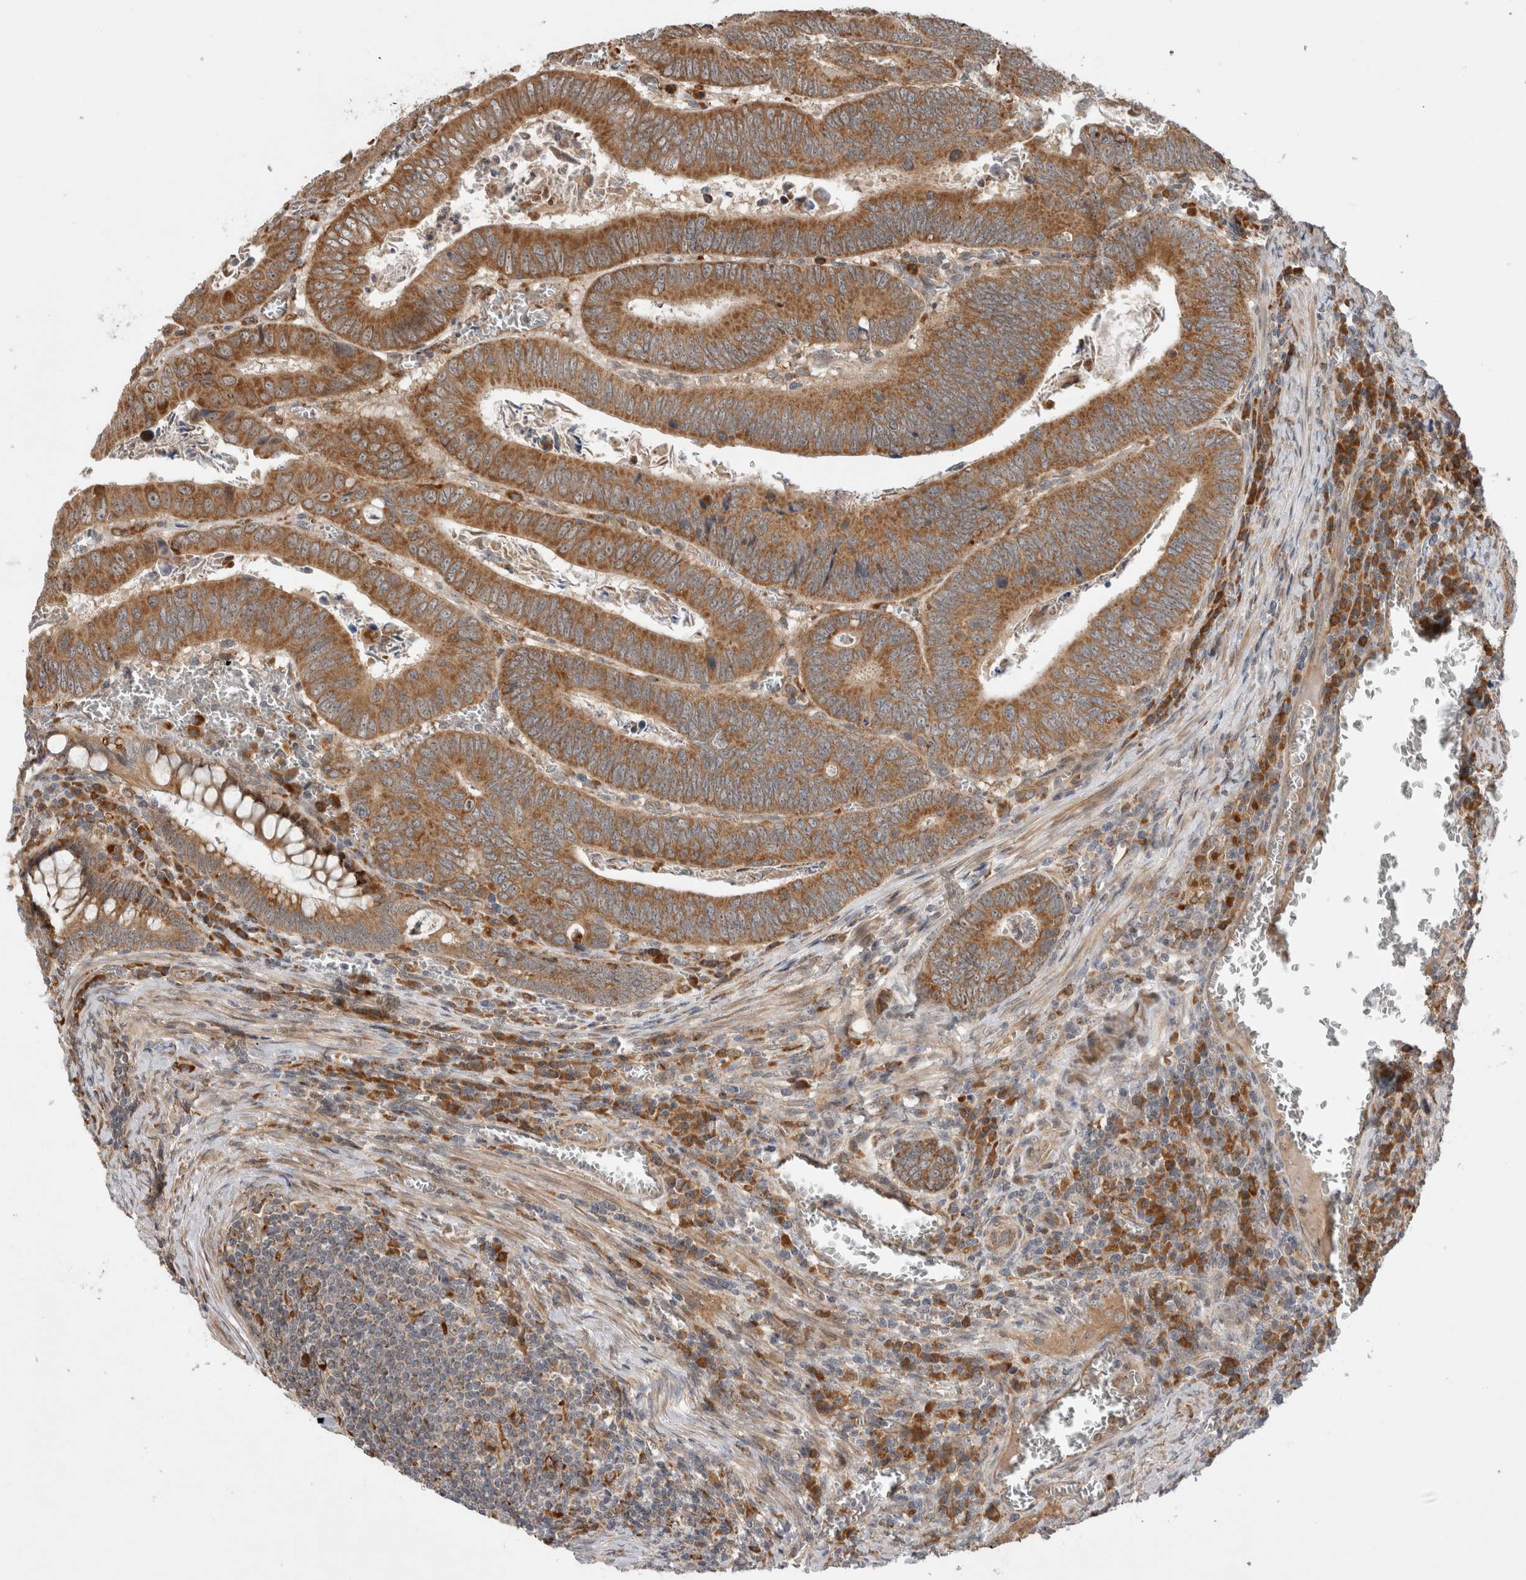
{"staining": {"intensity": "moderate", "quantity": ">75%", "location": "cytoplasmic/membranous"}, "tissue": "colorectal cancer", "cell_type": "Tumor cells", "image_type": "cancer", "snomed": [{"axis": "morphology", "description": "Inflammation, NOS"}, {"axis": "morphology", "description": "Adenocarcinoma, NOS"}, {"axis": "topography", "description": "Colon"}], "caption": "The histopathology image exhibits immunohistochemical staining of adenocarcinoma (colorectal). There is moderate cytoplasmic/membranous expression is identified in approximately >75% of tumor cells.", "gene": "ADGRL3", "patient": {"sex": "male", "age": 72}}